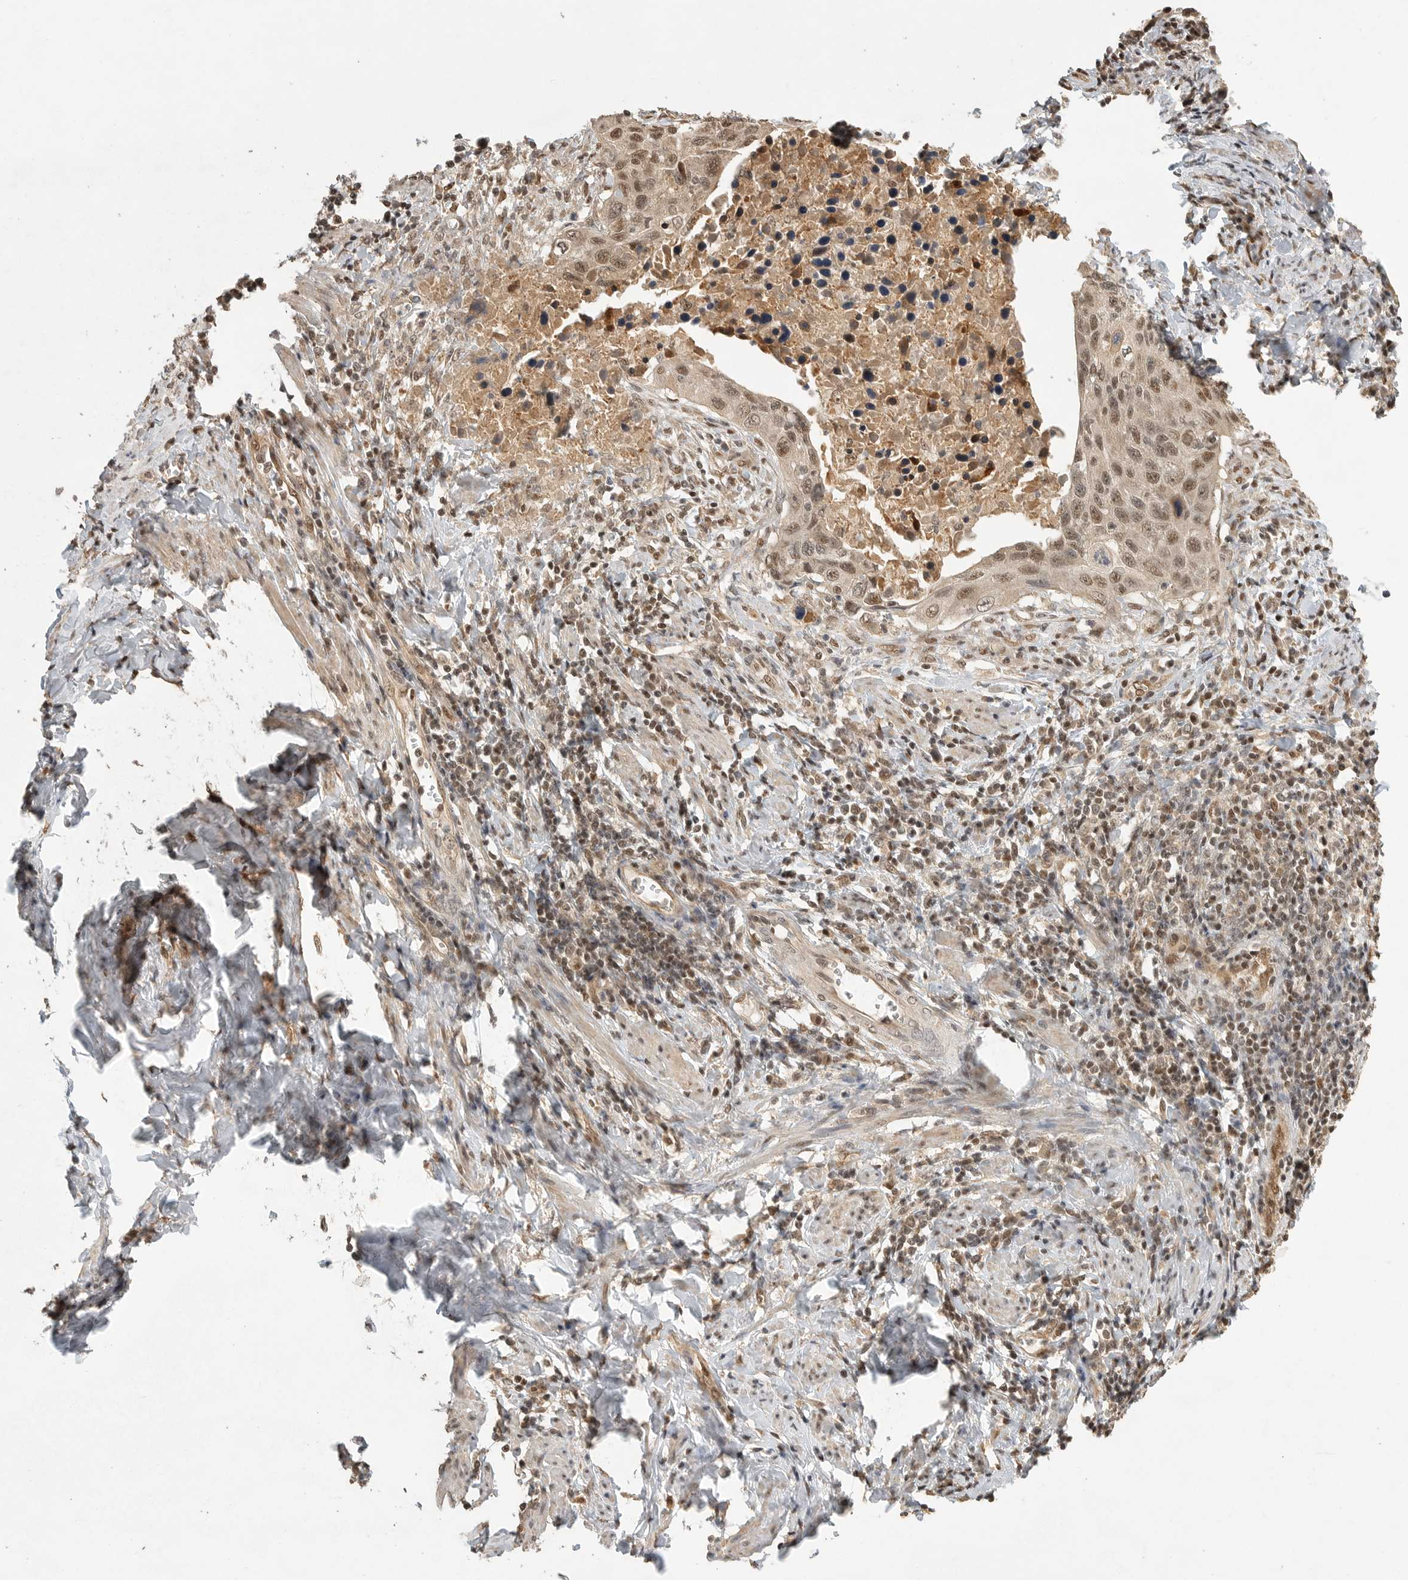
{"staining": {"intensity": "strong", "quantity": ">75%", "location": "cytoplasmic/membranous,nuclear"}, "tissue": "cervical cancer", "cell_type": "Tumor cells", "image_type": "cancer", "snomed": [{"axis": "morphology", "description": "Squamous cell carcinoma, NOS"}, {"axis": "topography", "description": "Cervix"}], "caption": "This image reveals IHC staining of human squamous cell carcinoma (cervical), with high strong cytoplasmic/membranous and nuclear staining in about >75% of tumor cells.", "gene": "DFFA", "patient": {"sex": "female", "age": 53}}